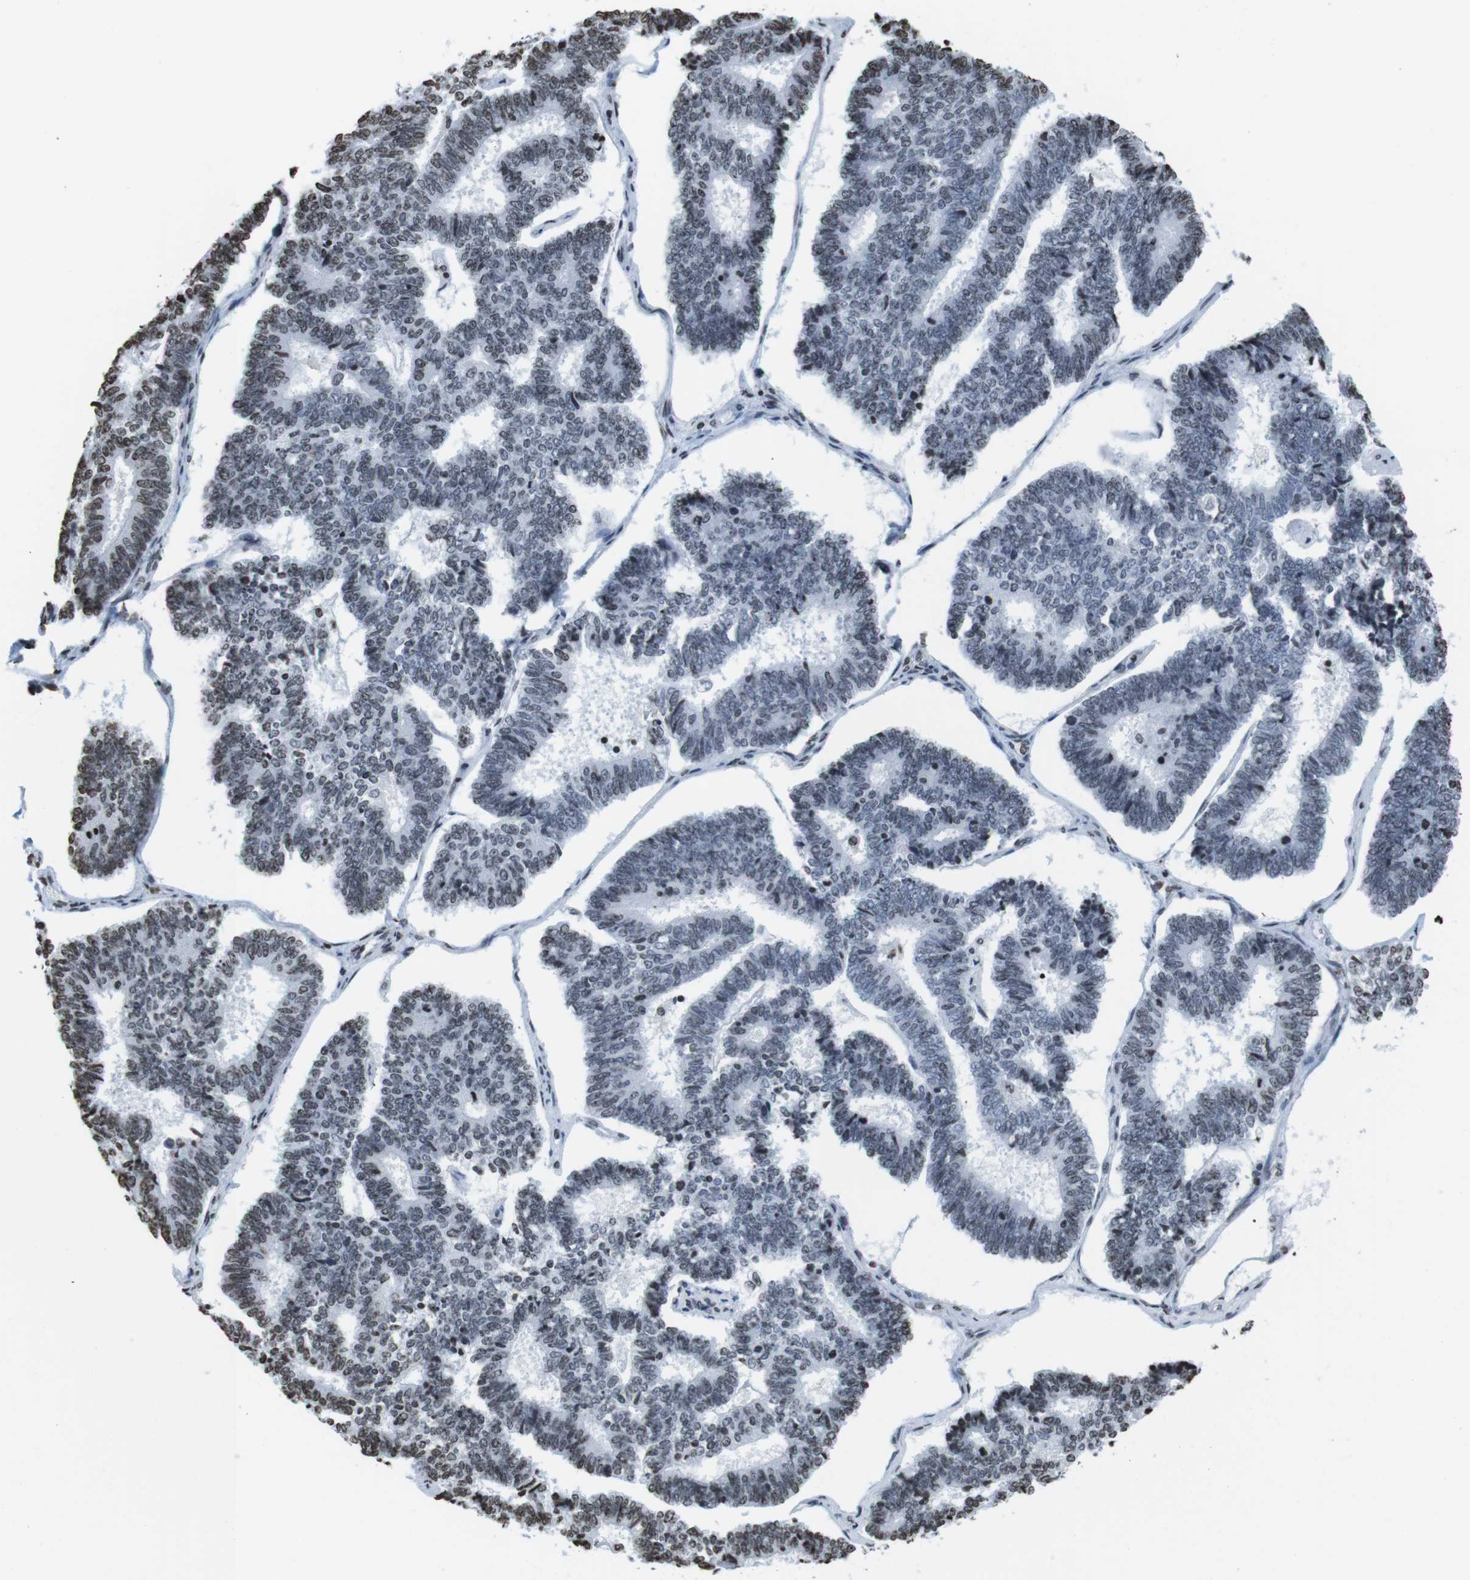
{"staining": {"intensity": "moderate", "quantity": "<25%", "location": "nuclear"}, "tissue": "endometrial cancer", "cell_type": "Tumor cells", "image_type": "cancer", "snomed": [{"axis": "morphology", "description": "Adenocarcinoma, NOS"}, {"axis": "topography", "description": "Endometrium"}], "caption": "Moderate nuclear staining is appreciated in approximately <25% of tumor cells in adenocarcinoma (endometrial).", "gene": "BSX", "patient": {"sex": "female", "age": 70}}